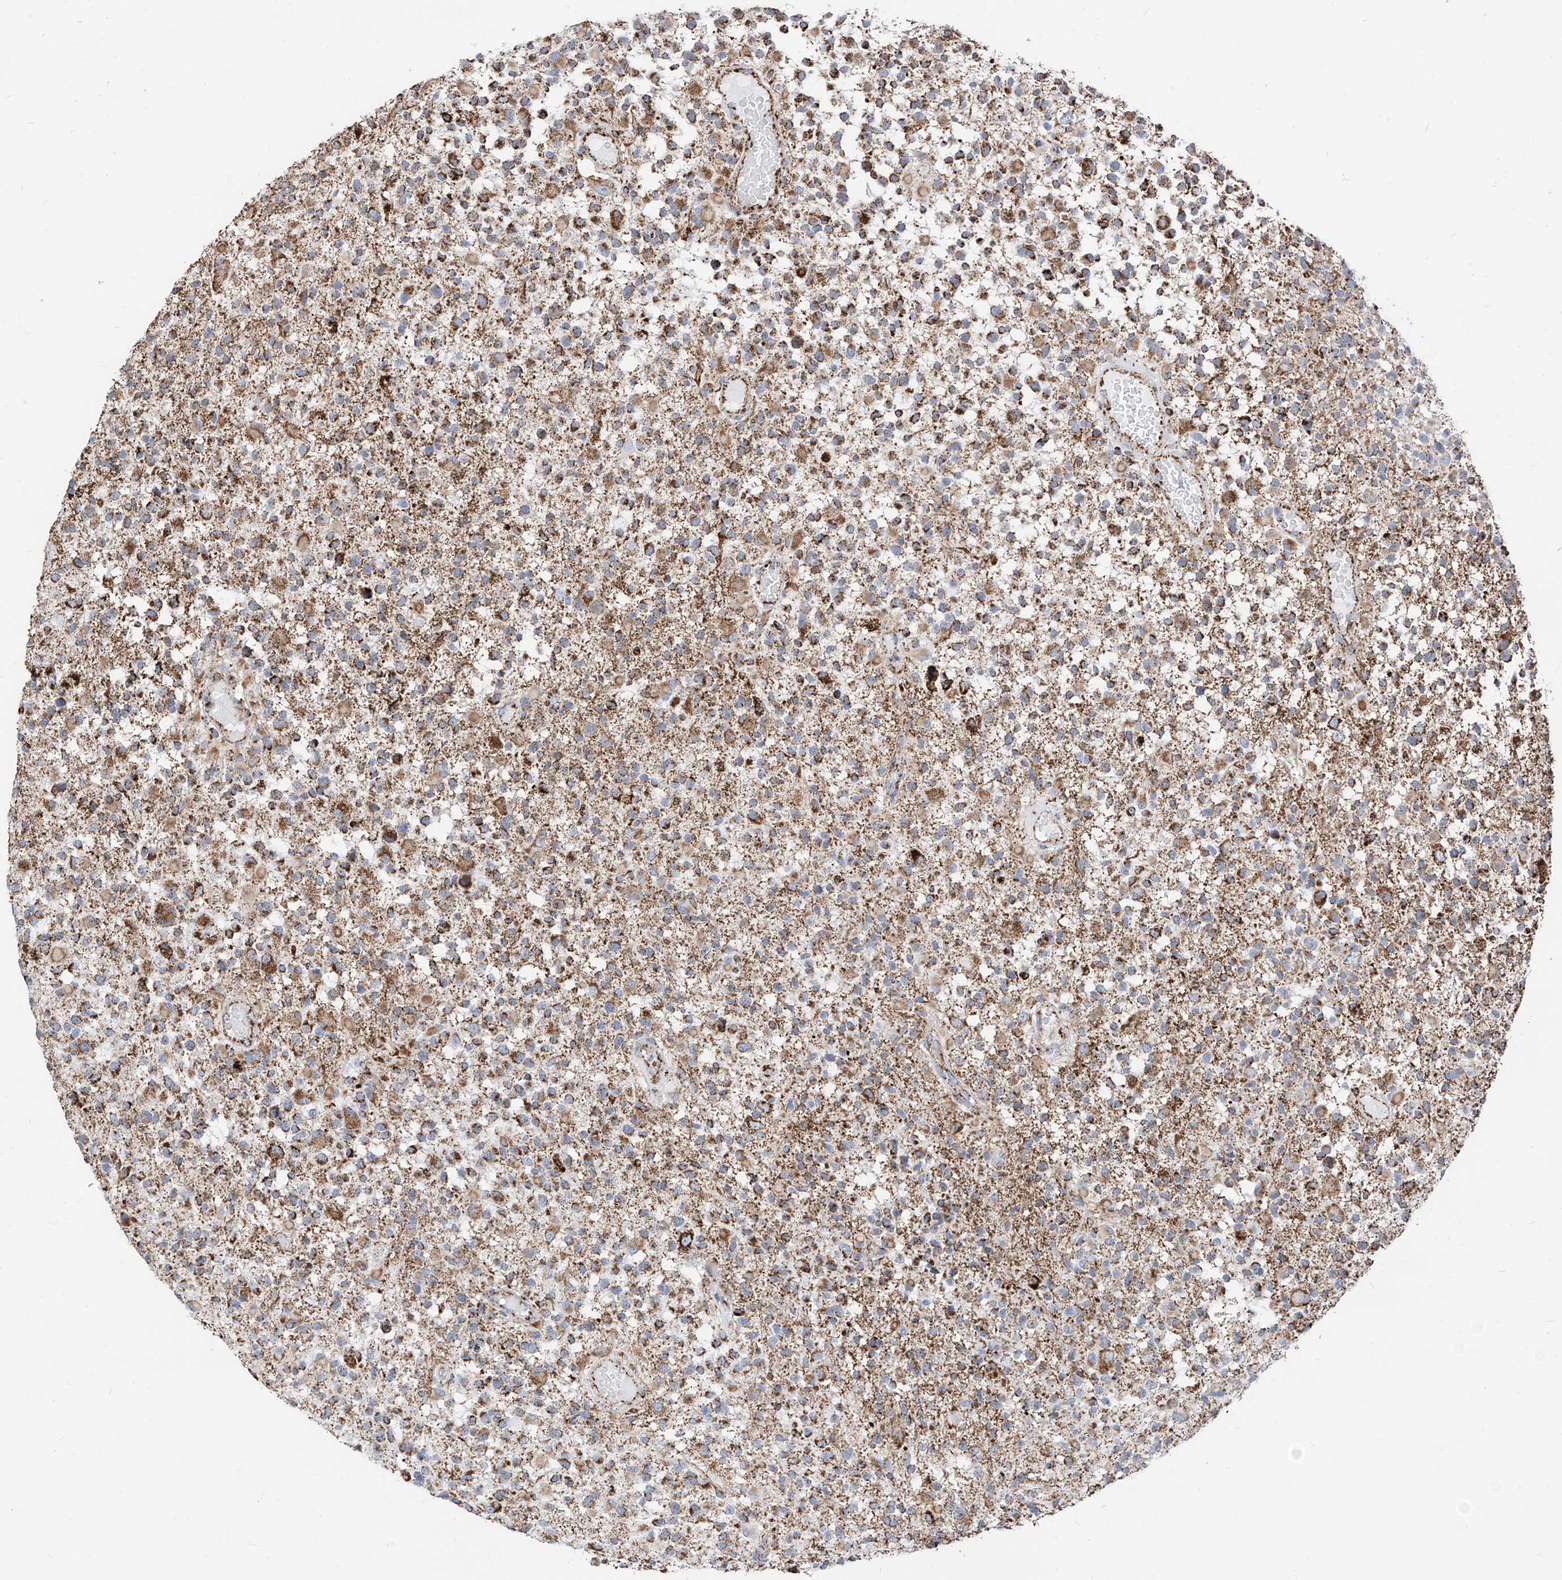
{"staining": {"intensity": "strong", "quantity": "25%-75%", "location": "cytoplasmic/membranous"}, "tissue": "glioma", "cell_type": "Tumor cells", "image_type": "cancer", "snomed": [{"axis": "morphology", "description": "Glioma, malignant, High grade"}, {"axis": "morphology", "description": "Glioblastoma, NOS"}, {"axis": "topography", "description": "Brain"}], "caption": "Tumor cells exhibit high levels of strong cytoplasmic/membranous positivity in approximately 25%-75% of cells in human malignant glioma (high-grade).", "gene": "COX5B", "patient": {"sex": "male", "age": 60}}